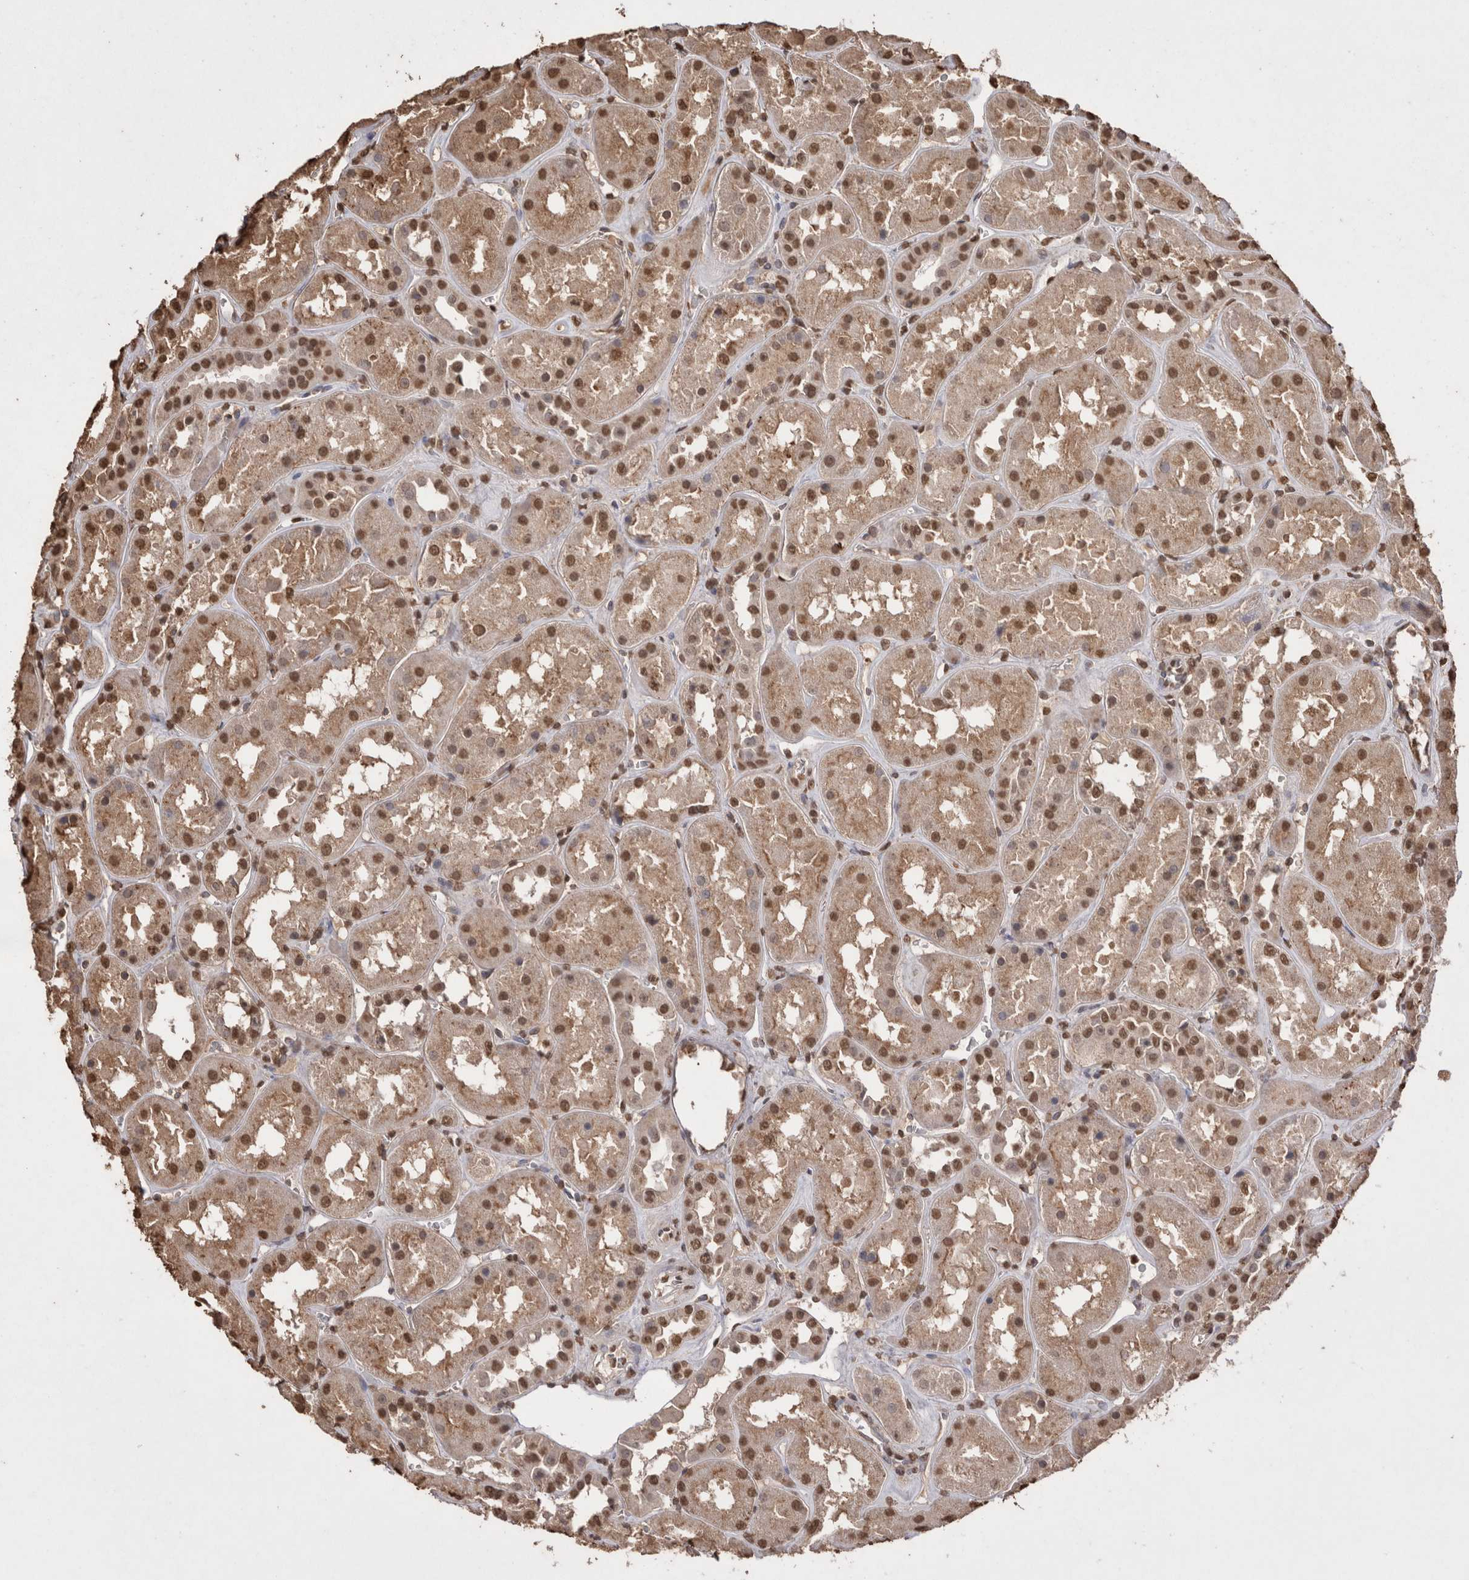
{"staining": {"intensity": "moderate", "quantity": "25%-75%", "location": "nuclear"}, "tissue": "kidney", "cell_type": "Cells in glomeruli", "image_type": "normal", "snomed": [{"axis": "morphology", "description": "Normal tissue, NOS"}, {"axis": "topography", "description": "Kidney"}], "caption": "Brown immunohistochemical staining in benign kidney reveals moderate nuclear positivity in about 25%-75% of cells in glomeruli.", "gene": "POU5F1", "patient": {"sex": "male", "age": 70}}